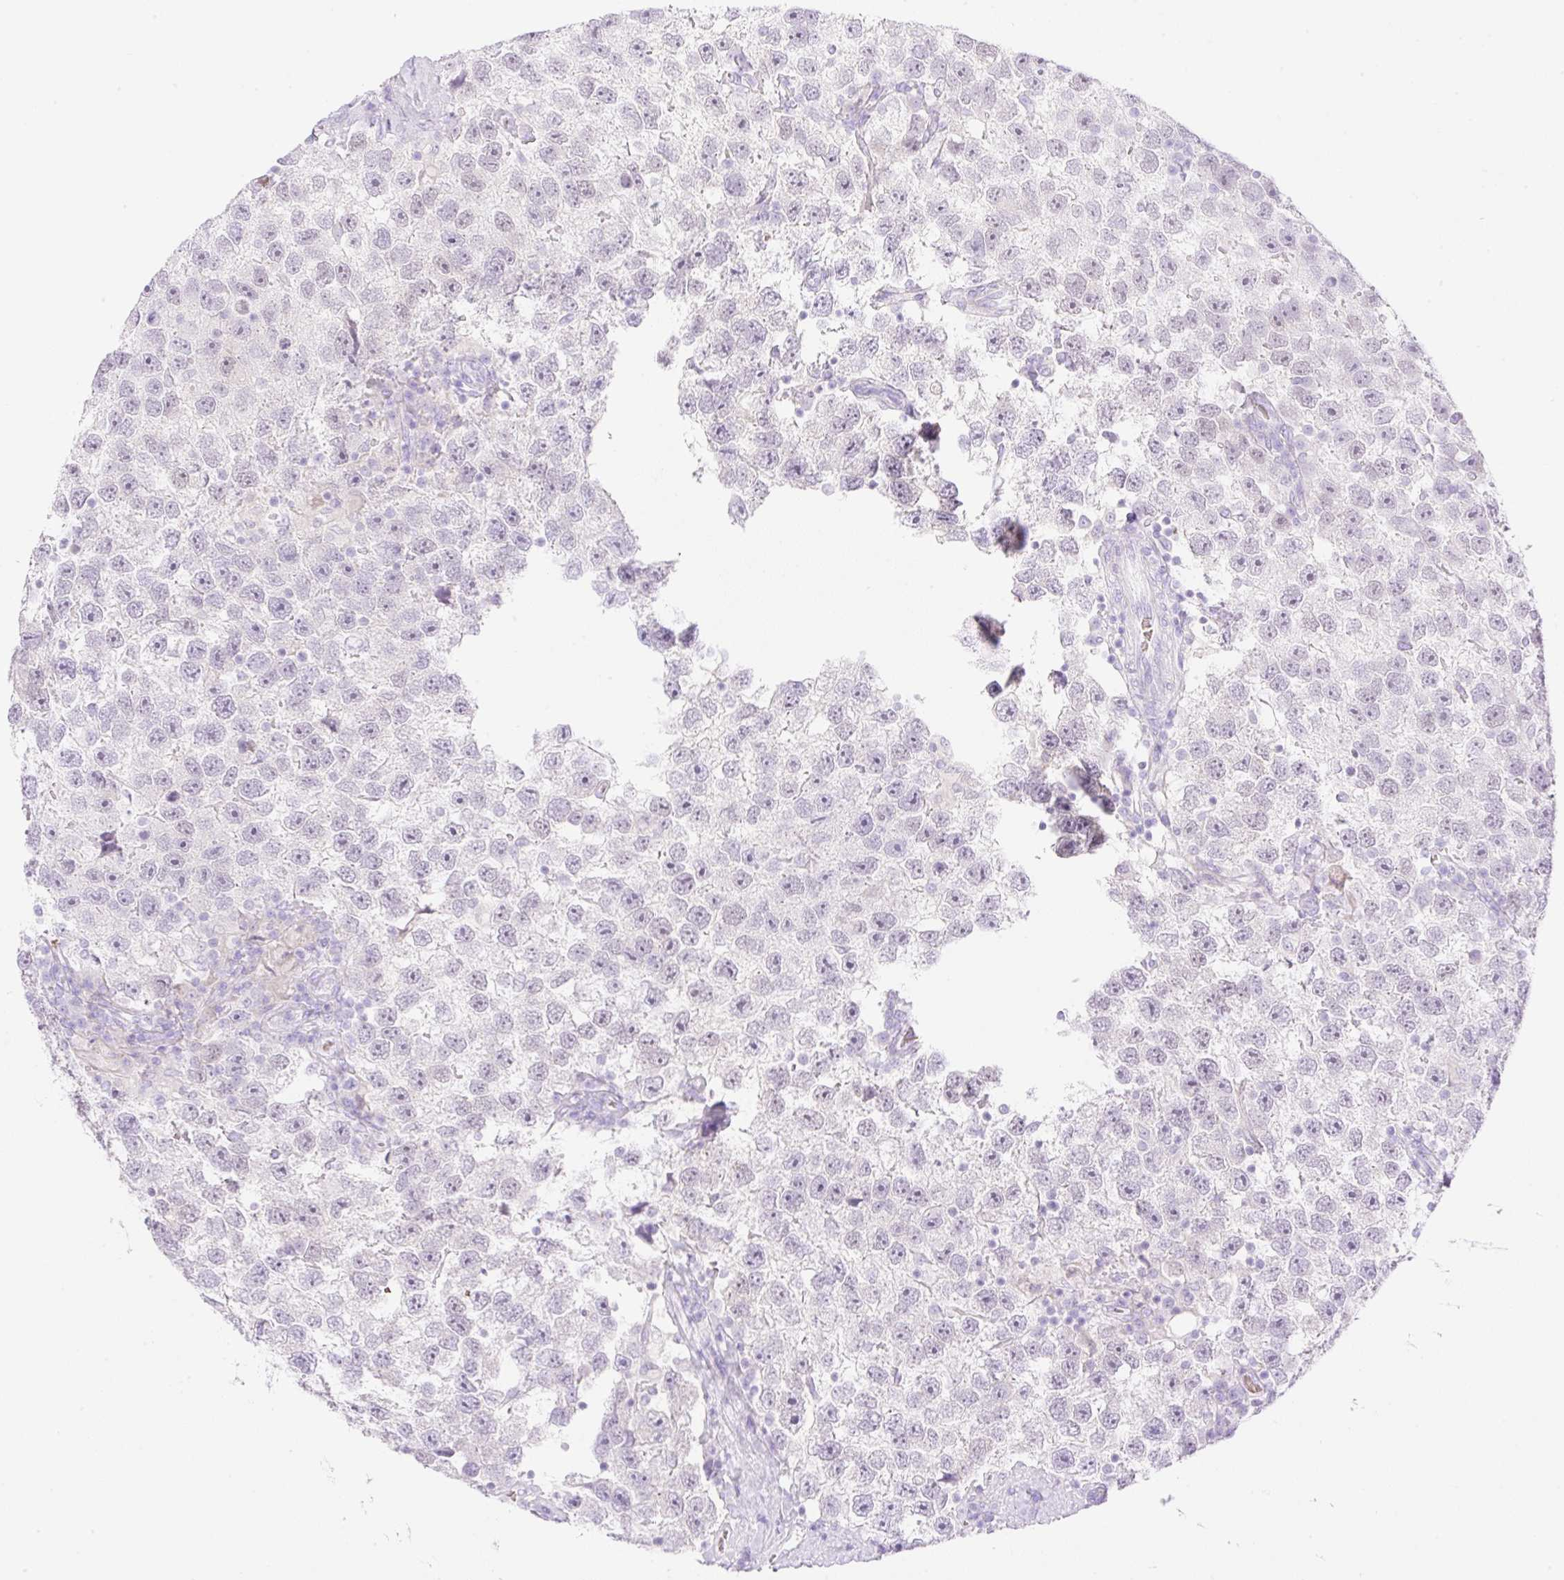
{"staining": {"intensity": "weak", "quantity": "<25%", "location": "nuclear"}, "tissue": "testis cancer", "cell_type": "Tumor cells", "image_type": "cancer", "snomed": [{"axis": "morphology", "description": "Seminoma, NOS"}, {"axis": "topography", "description": "Testis"}], "caption": "Tumor cells are negative for protein expression in human testis cancer. (Stains: DAB IHC with hematoxylin counter stain, Microscopy: brightfield microscopy at high magnification).", "gene": "CDX1", "patient": {"sex": "male", "age": 26}}